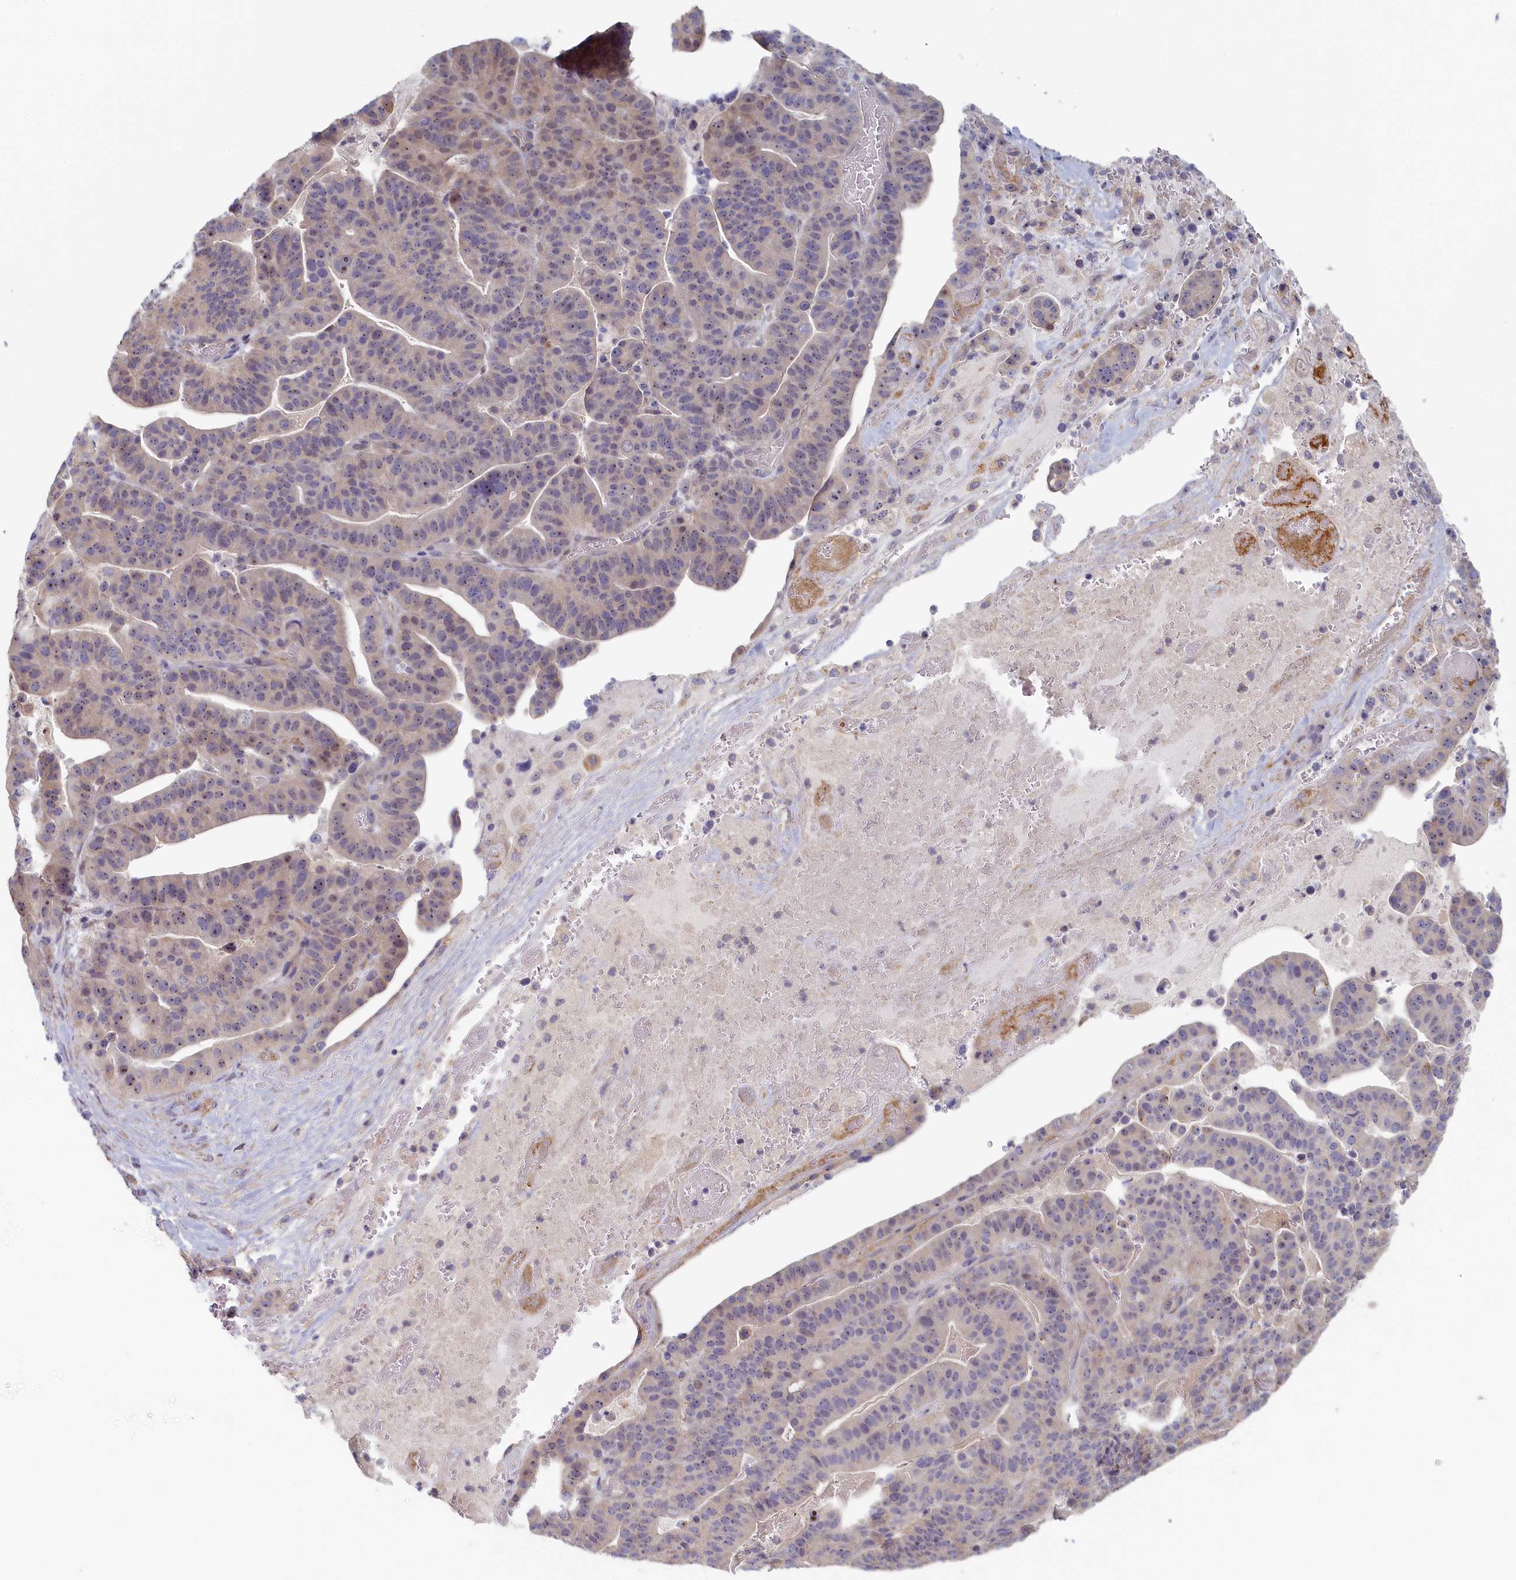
{"staining": {"intensity": "weak", "quantity": ">75%", "location": "nuclear"}, "tissue": "stomach cancer", "cell_type": "Tumor cells", "image_type": "cancer", "snomed": [{"axis": "morphology", "description": "Adenocarcinoma, NOS"}, {"axis": "topography", "description": "Stomach"}], "caption": "IHC (DAB) staining of human stomach cancer (adenocarcinoma) shows weak nuclear protein staining in approximately >75% of tumor cells.", "gene": "INTS4", "patient": {"sex": "male", "age": 48}}